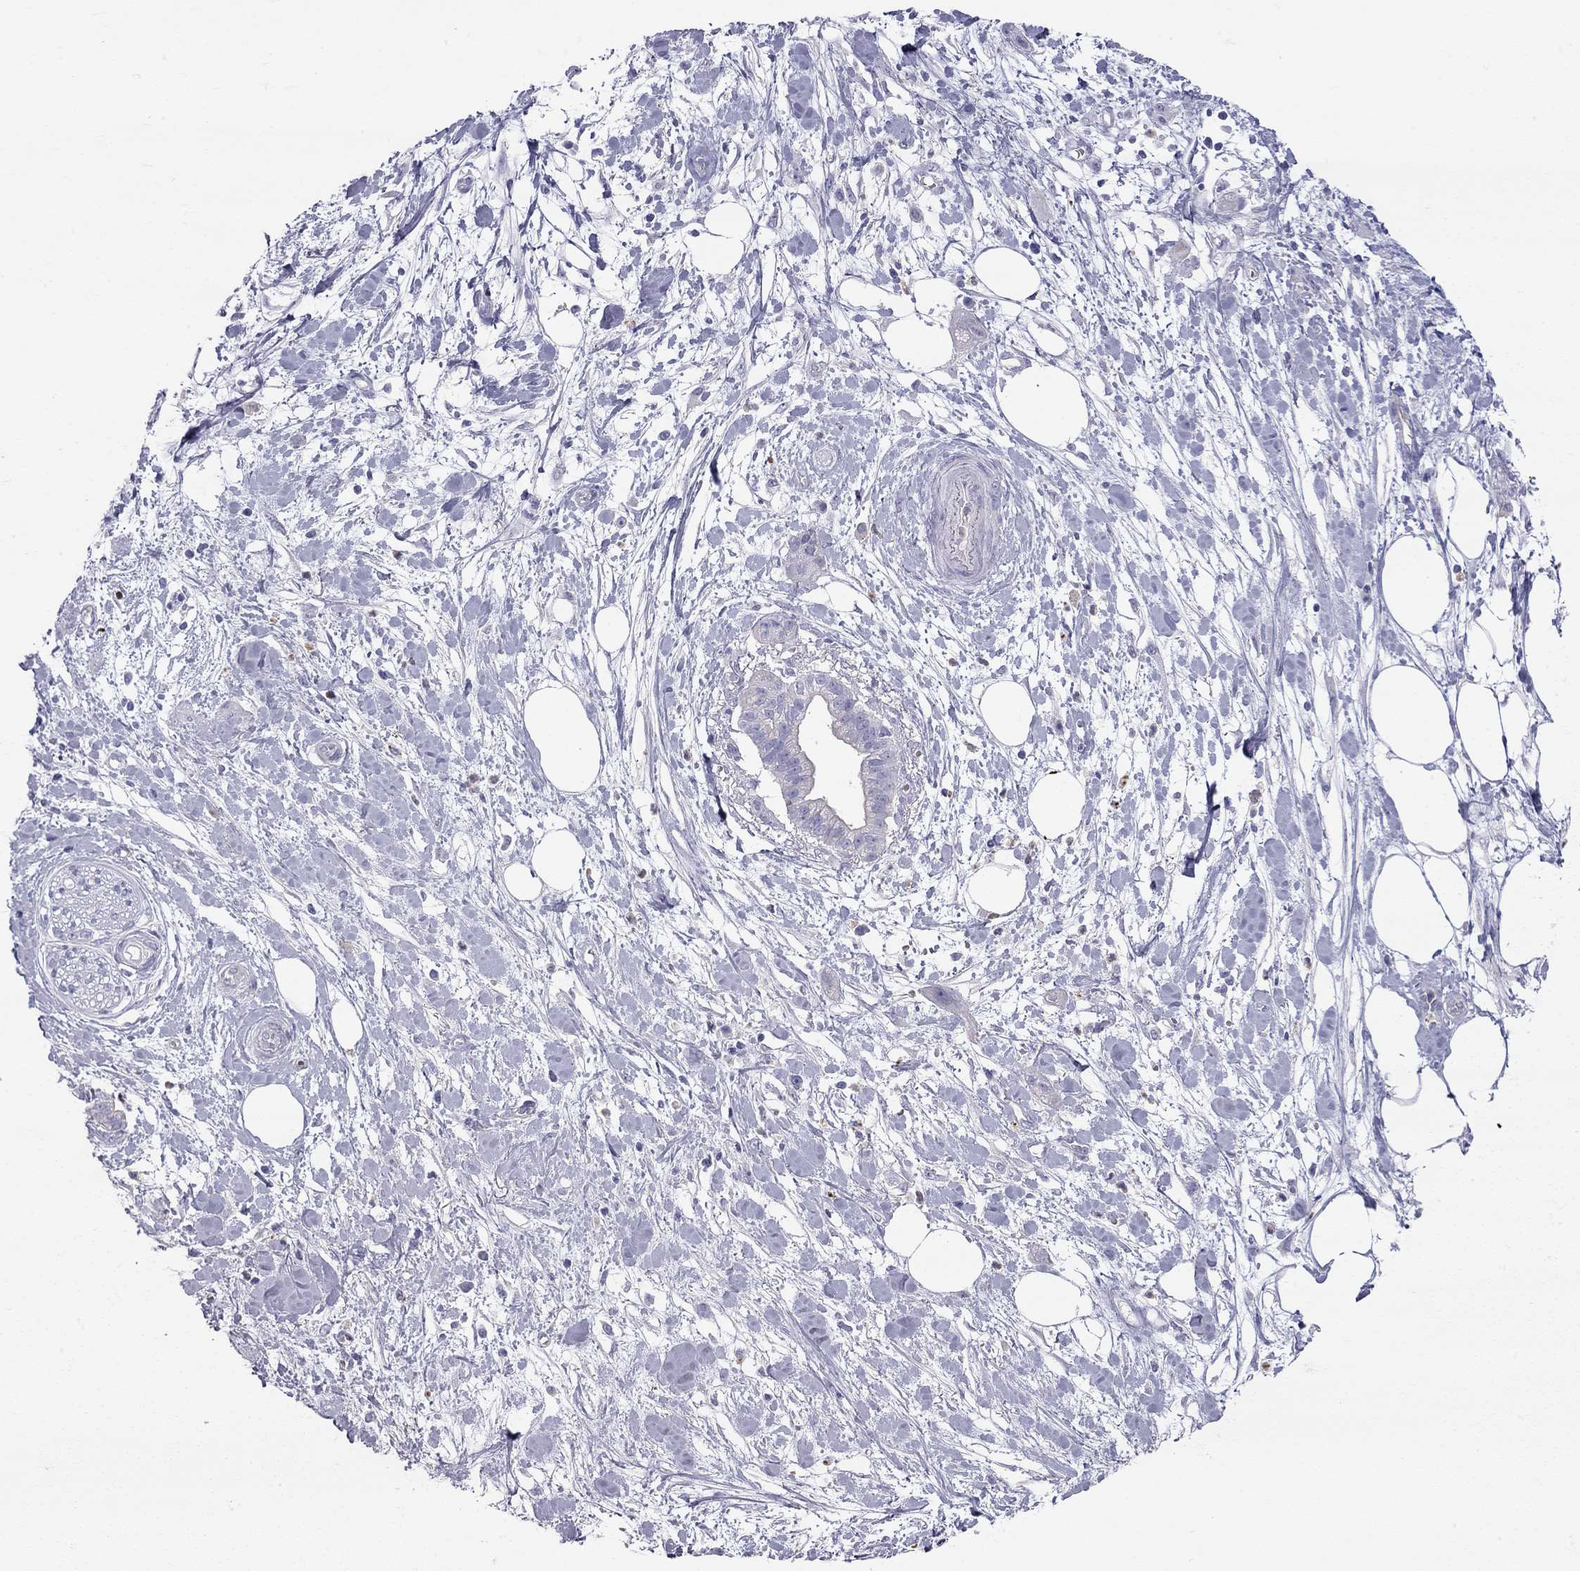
{"staining": {"intensity": "negative", "quantity": "none", "location": "none"}, "tissue": "pancreatic cancer", "cell_type": "Tumor cells", "image_type": "cancer", "snomed": [{"axis": "morphology", "description": "Normal tissue, NOS"}, {"axis": "morphology", "description": "Adenocarcinoma, NOS"}, {"axis": "topography", "description": "Lymph node"}, {"axis": "topography", "description": "Pancreas"}], "caption": "This is an IHC image of human pancreatic cancer (adenocarcinoma). There is no expression in tumor cells.", "gene": "TDRD6", "patient": {"sex": "female", "age": 58}}